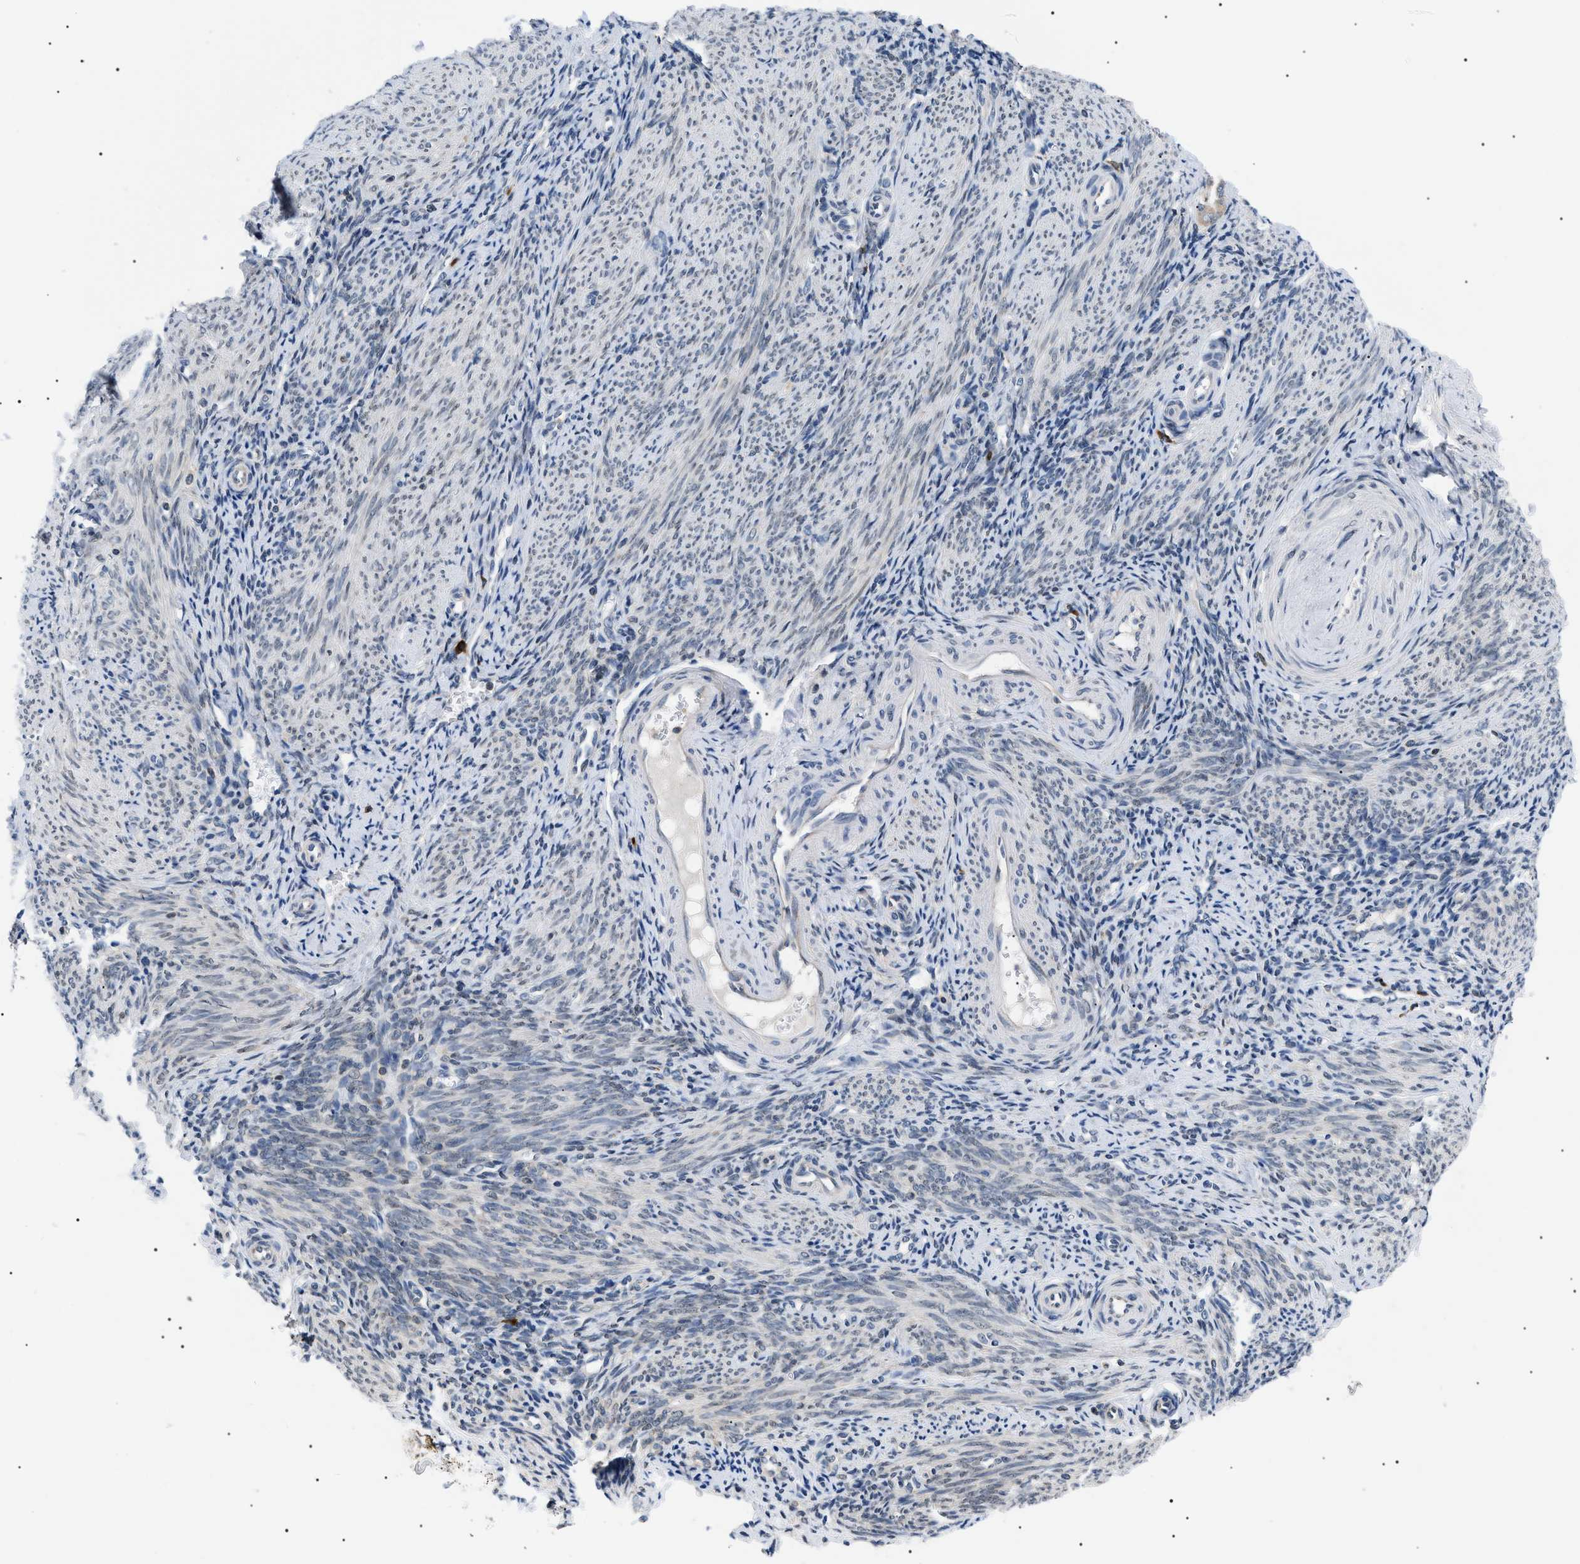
{"staining": {"intensity": "negative", "quantity": "none", "location": "none"}, "tissue": "endometrium", "cell_type": "Cells in endometrial stroma", "image_type": "normal", "snomed": [{"axis": "morphology", "description": "Normal tissue, NOS"}, {"axis": "topography", "description": "Endometrium"}], "caption": "An IHC micrograph of unremarkable endometrium is shown. There is no staining in cells in endometrial stroma of endometrium.", "gene": "DERL1", "patient": {"sex": "female", "age": 50}}